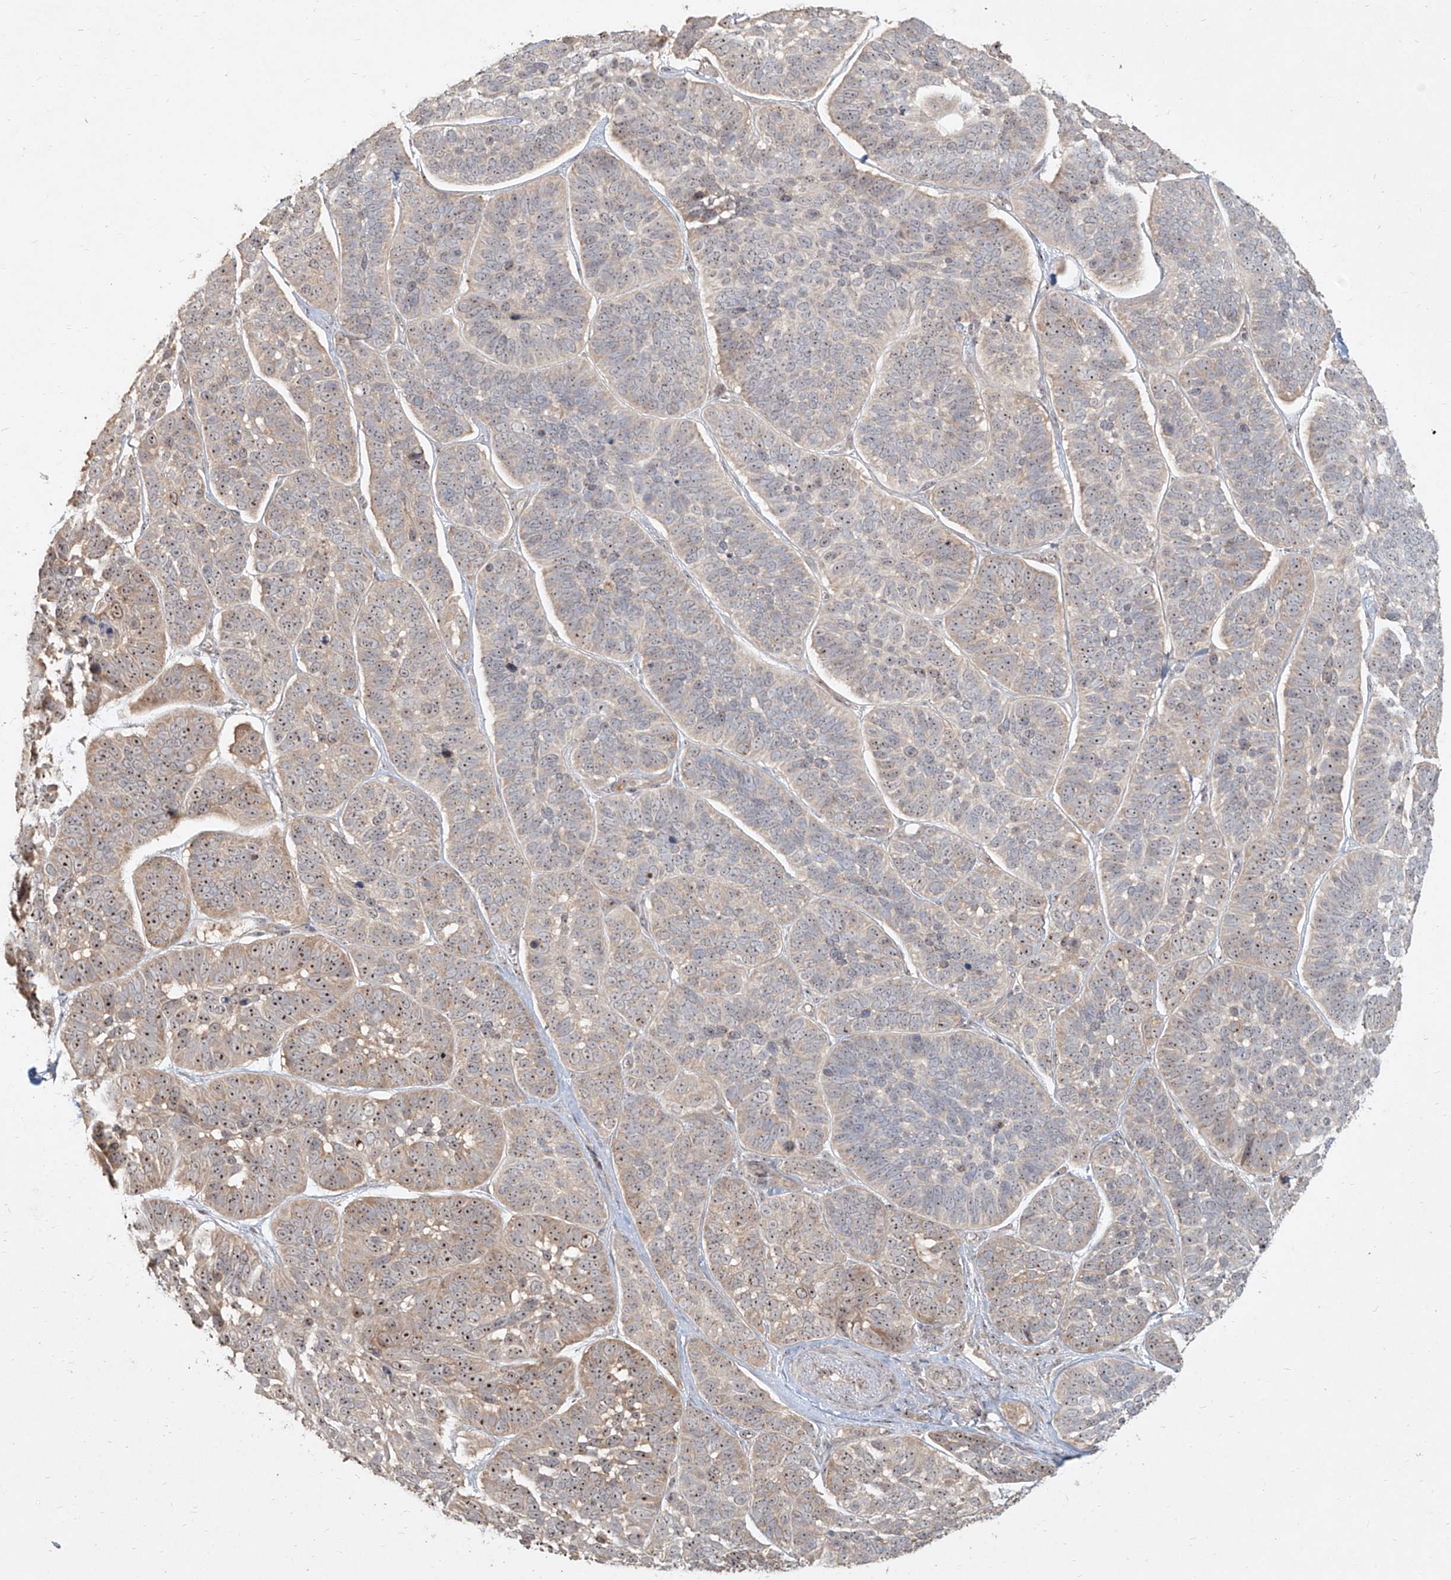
{"staining": {"intensity": "weak", "quantity": "25%-75%", "location": "cytoplasmic/membranous,nuclear"}, "tissue": "skin cancer", "cell_type": "Tumor cells", "image_type": "cancer", "snomed": [{"axis": "morphology", "description": "Basal cell carcinoma"}, {"axis": "topography", "description": "Skin"}], "caption": "Immunohistochemistry histopathology image of neoplastic tissue: skin cancer stained using immunohistochemistry (IHC) reveals low levels of weak protein expression localized specifically in the cytoplasmic/membranous and nuclear of tumor cells, appearing as a cytoplasmic/membranous and nuclear brown color.", "gene": "BYSL", "patient": {"sex": "male", "age": 62}}